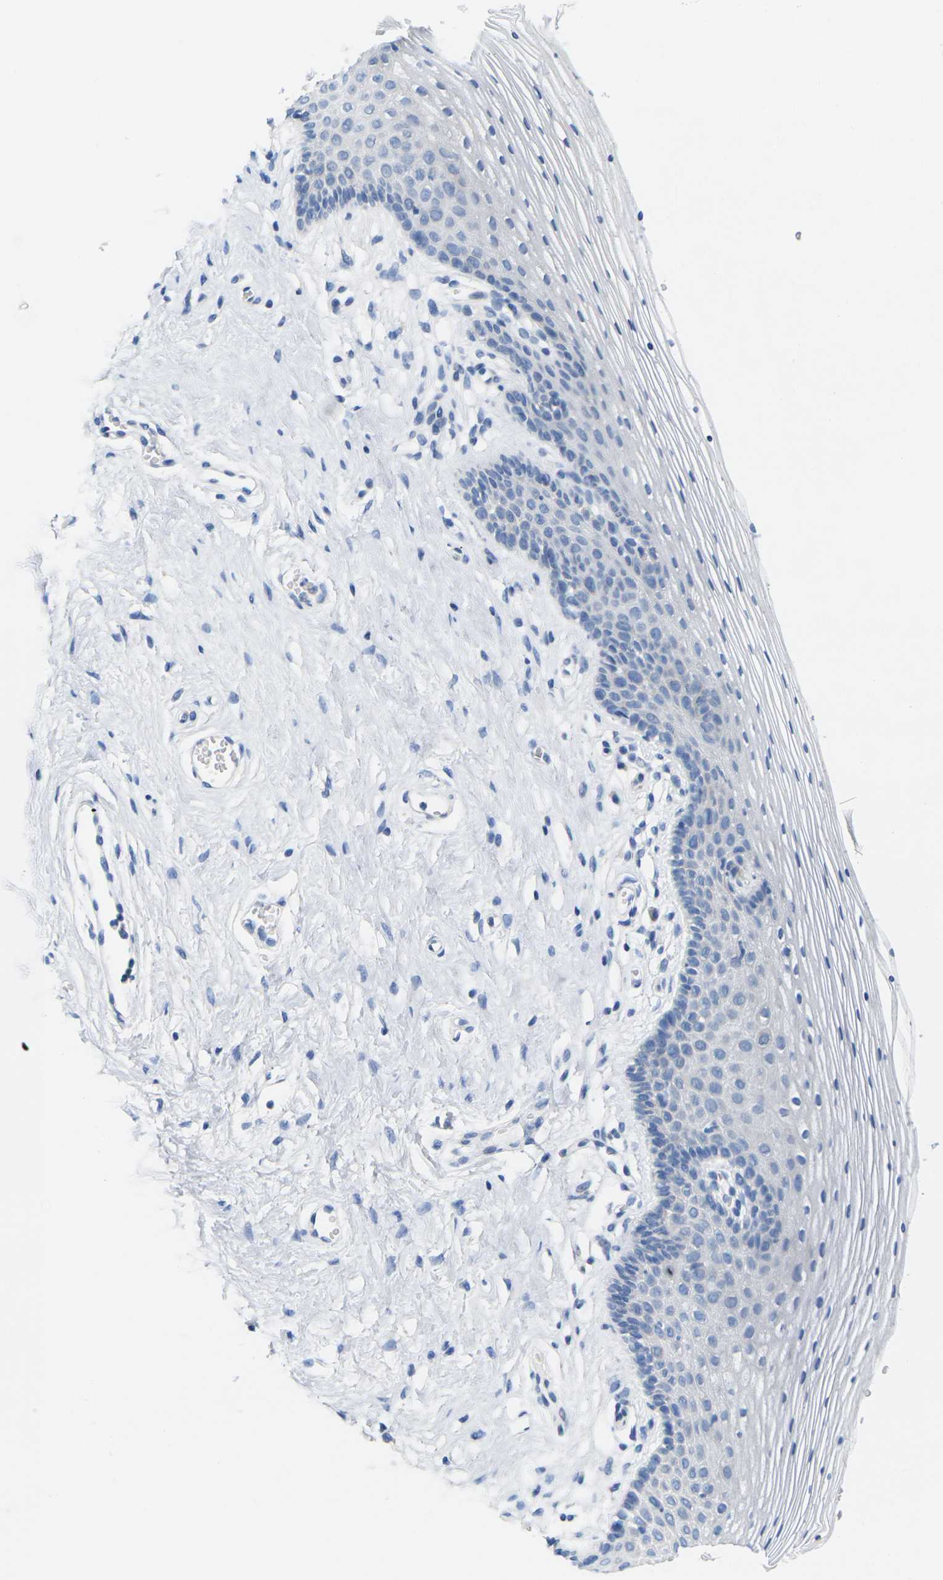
{"staining": {"intensity": "weak", "quantity": "<25%", "location": "cytoplasmic/membranous"}, "tissue": "vagina", "cell_type": "Squamous epithelial cells", "image_type": "normal", "snomed": [{"axis": "morphology", "description": "Normal tissue, NOS"}, {"axis": "topography", "description": "Vagina"}], "caption": "An image of human vagina is negative for staining in squamous epithelial cells. (DAB (3,3'-diaminobenzidine) immunohistochemistry (IHC), high magnification).", "gene": "TMEM204", "patient": {"sex": "female", "age": 32}}